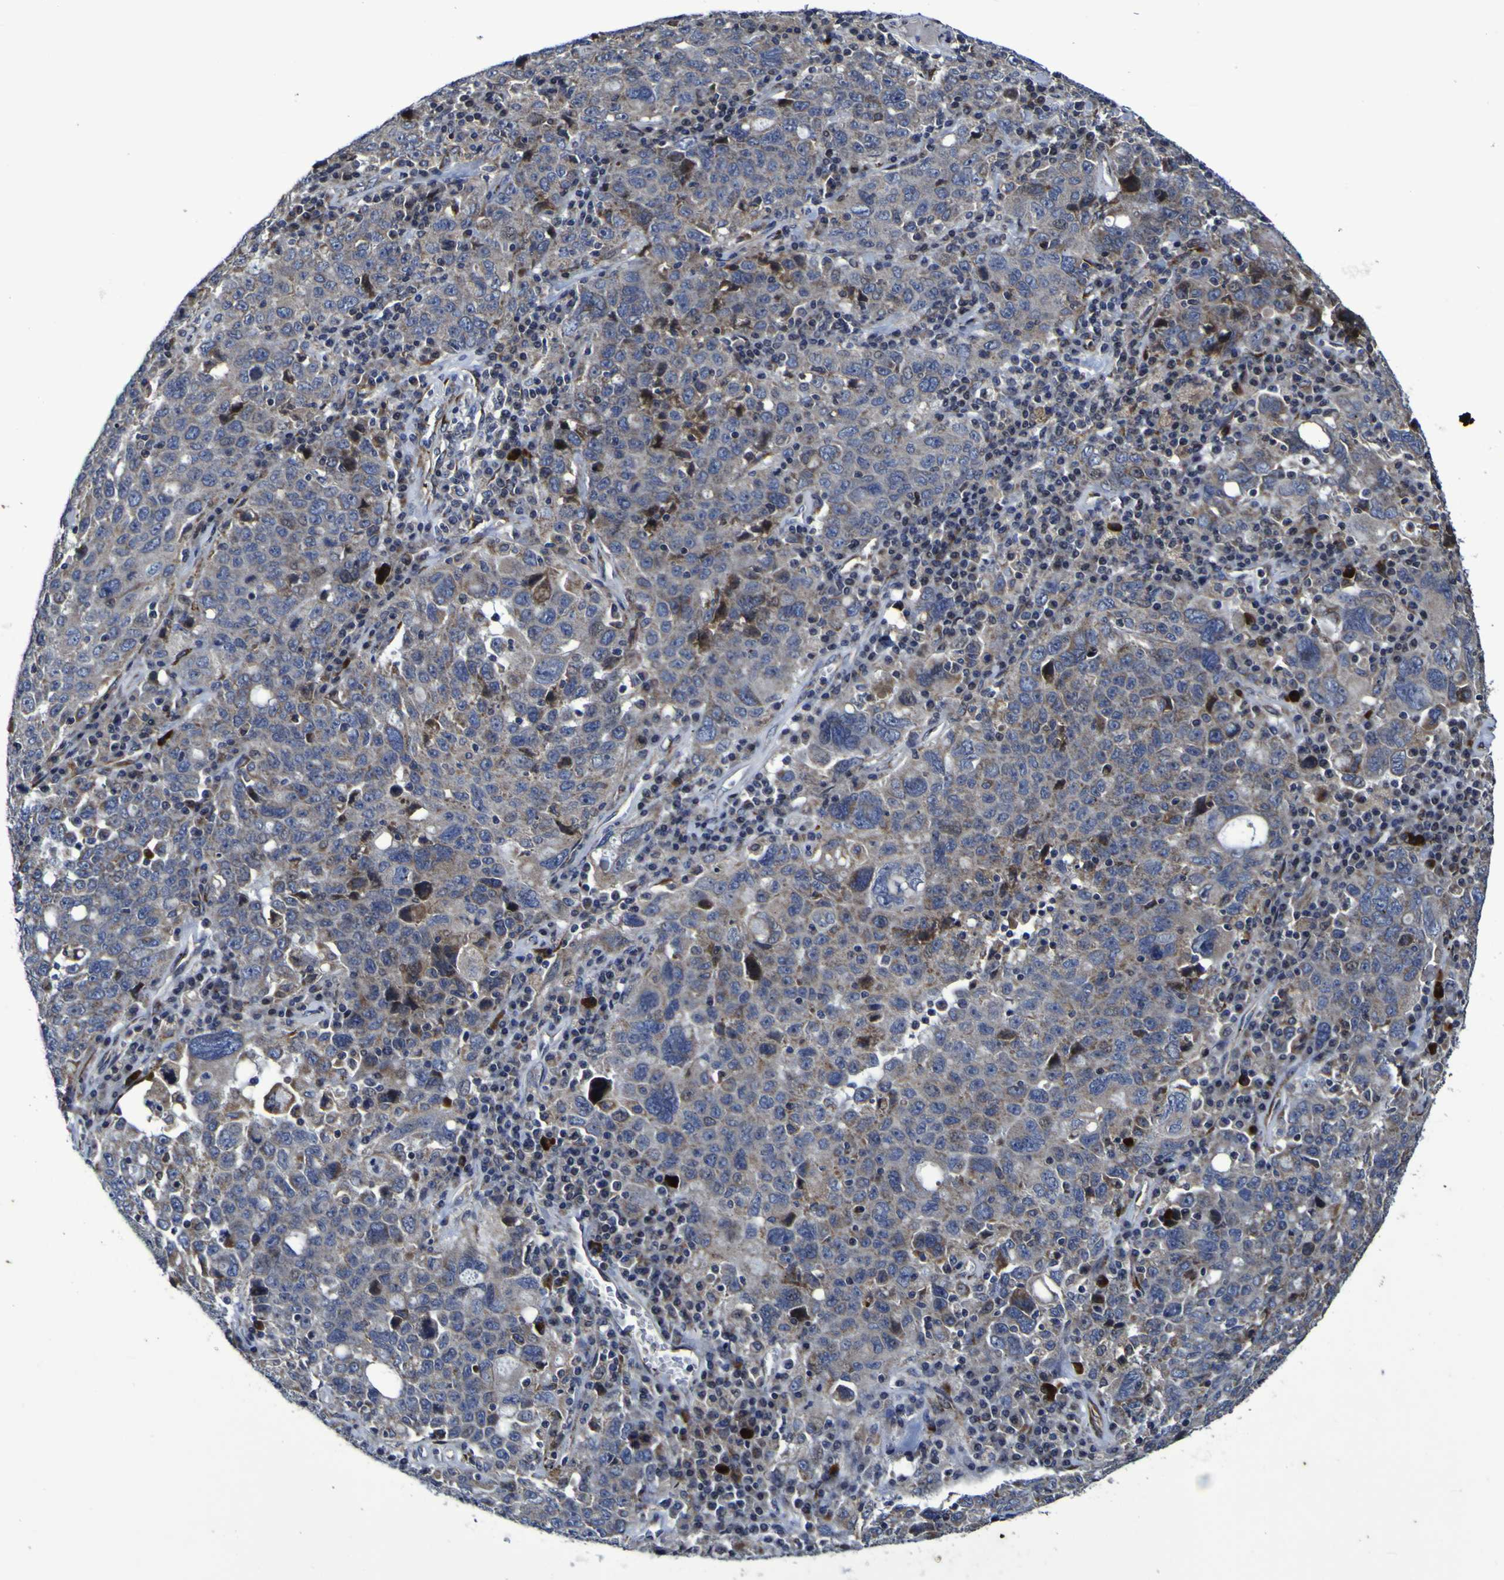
{"staining": {"intensity": "weak", "quantity": "<25%", "location": "cytoplasmic/membranous"}, "tissue": "ovarian cancer", "cell_type": "Tumor cells", "image_type": "cancer", "snomed": [{"axis": "morphology", "description": "Carcinoma, endometroid"}, {"axis": "topography", "description": "Ovary"}], "caption": "IHC of human ovarian cancer (endometroid carcinoma) exhibits no expression in tumor cells.", "gene": "P3H1", "patient": {"sex": "female", "age": 62}}